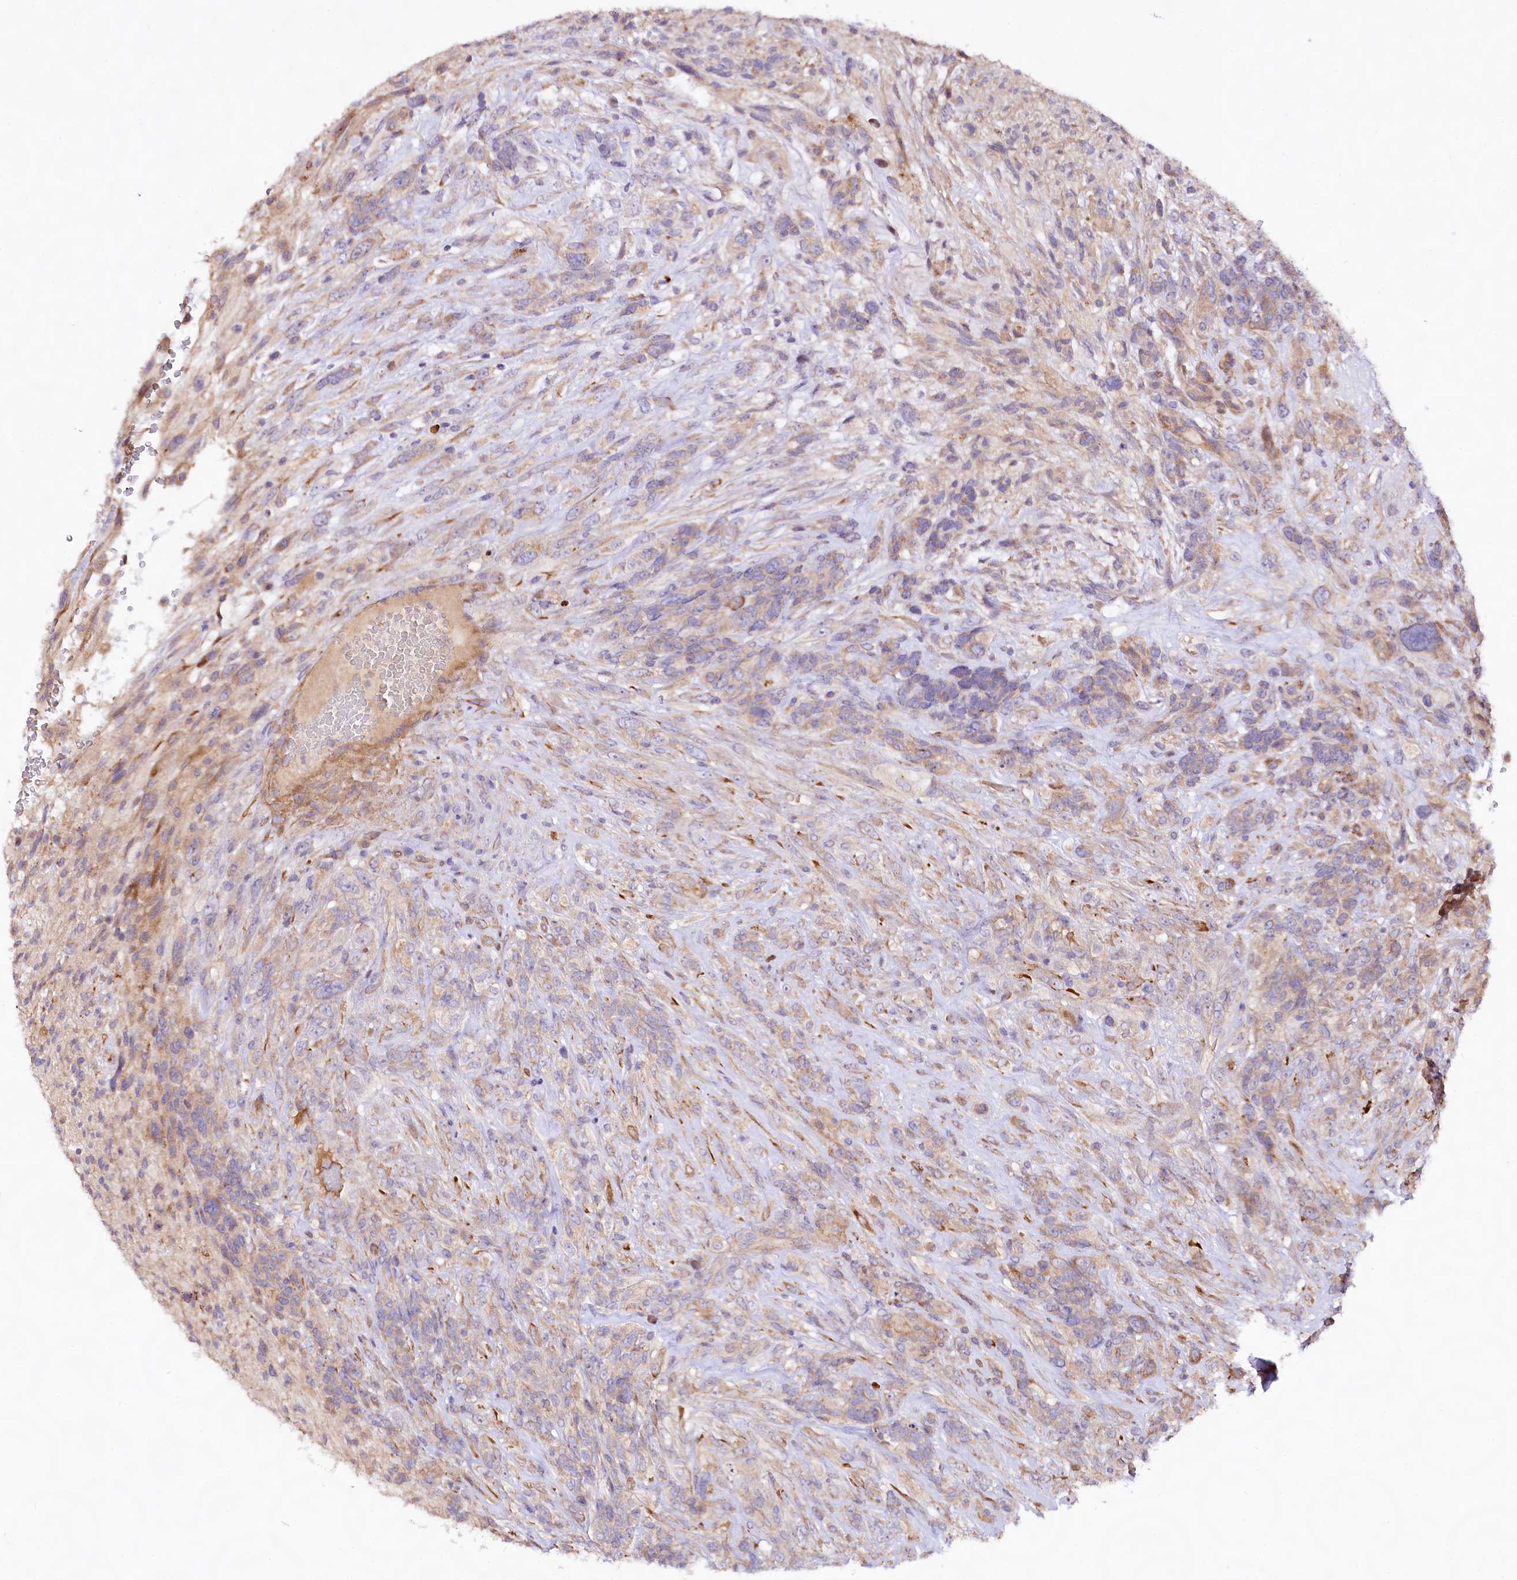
{"staining": {"intensity": "weak", "quantity": "25%-75%", "location": "cytoplasmic/membranous"}, "tissue": "glioma", "cell_type": "Tumor cells", "image_type": "cancer", "snomed": [{"axis": "morphology", "description": "Glioma, malignant, High grade"}, {"axis": "topography", "description": "Brain"}], "caption": "Glioma tissue demonstrates weak cytoplasmic/membranous expression in approximately 25%-75% of tumor cells, visualized by immunohistochemistry.", "gene": "VPS11", "patient": {"sex": "male", "age": 61}}